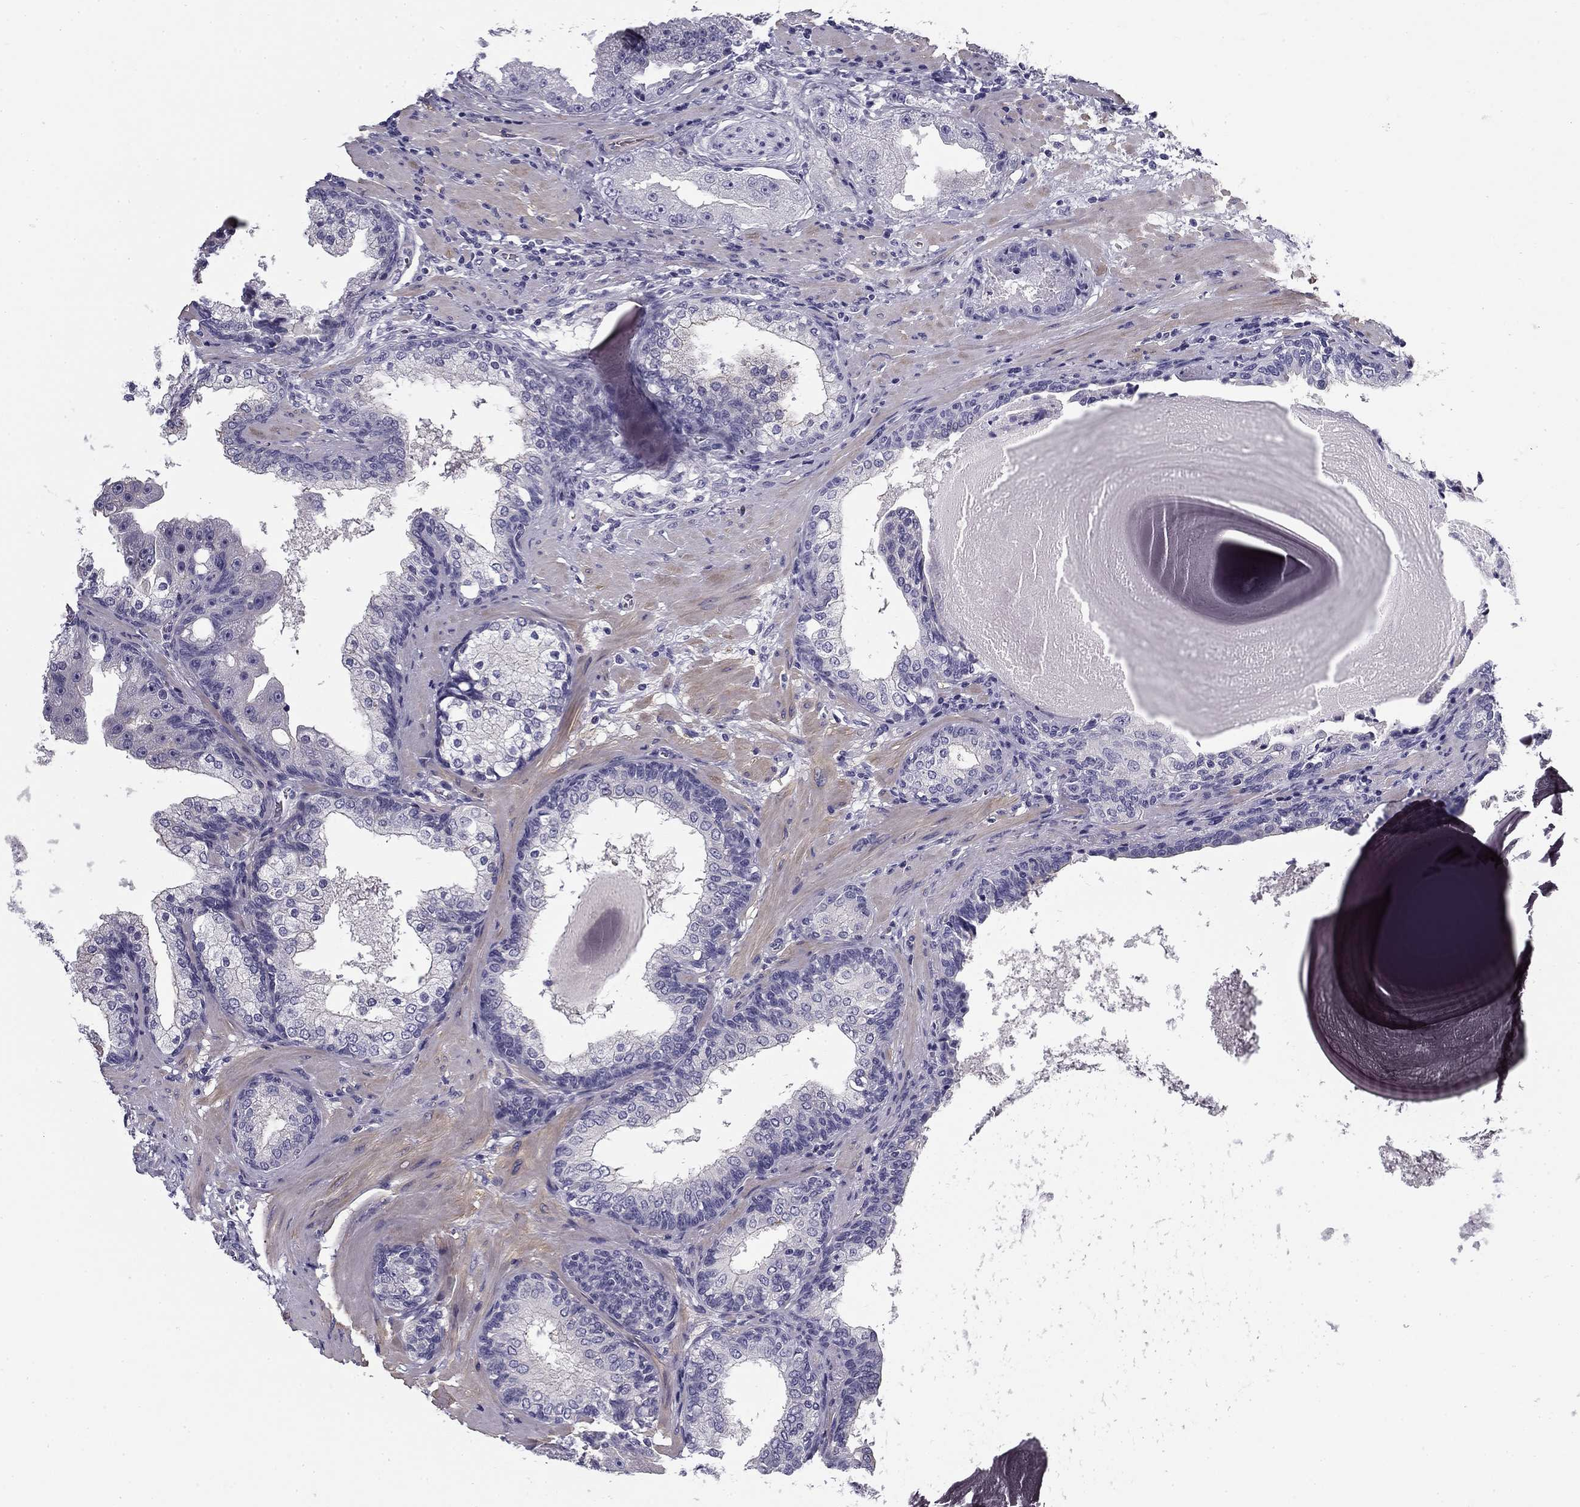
{"staining": {"intensity": "negative", "quantity": "none", "location": "none"}, "tissue": "prostate cancer", "cell_type": "Tumor cells", "image_type": "cancer", "snomed": [{"axis": "morphology", "description": "Adenocarcinoma, Low grade"}, {"axis": "topography", "description": "Prostate"}], "caption": "Immunohistochemistry (IHC) image of human prostate cancer (adenocarcinoma (low-grade)) stained for a protein (brown), which reveals no positivity in tumor cells. The staining was performed using DAB to visualize the protein expression in brown, while the nuclei were stained in blue with hematoxylin (Magnification: 20x).", "gene": "FLNC", "patient": {"sex": "male", "age": 62}}